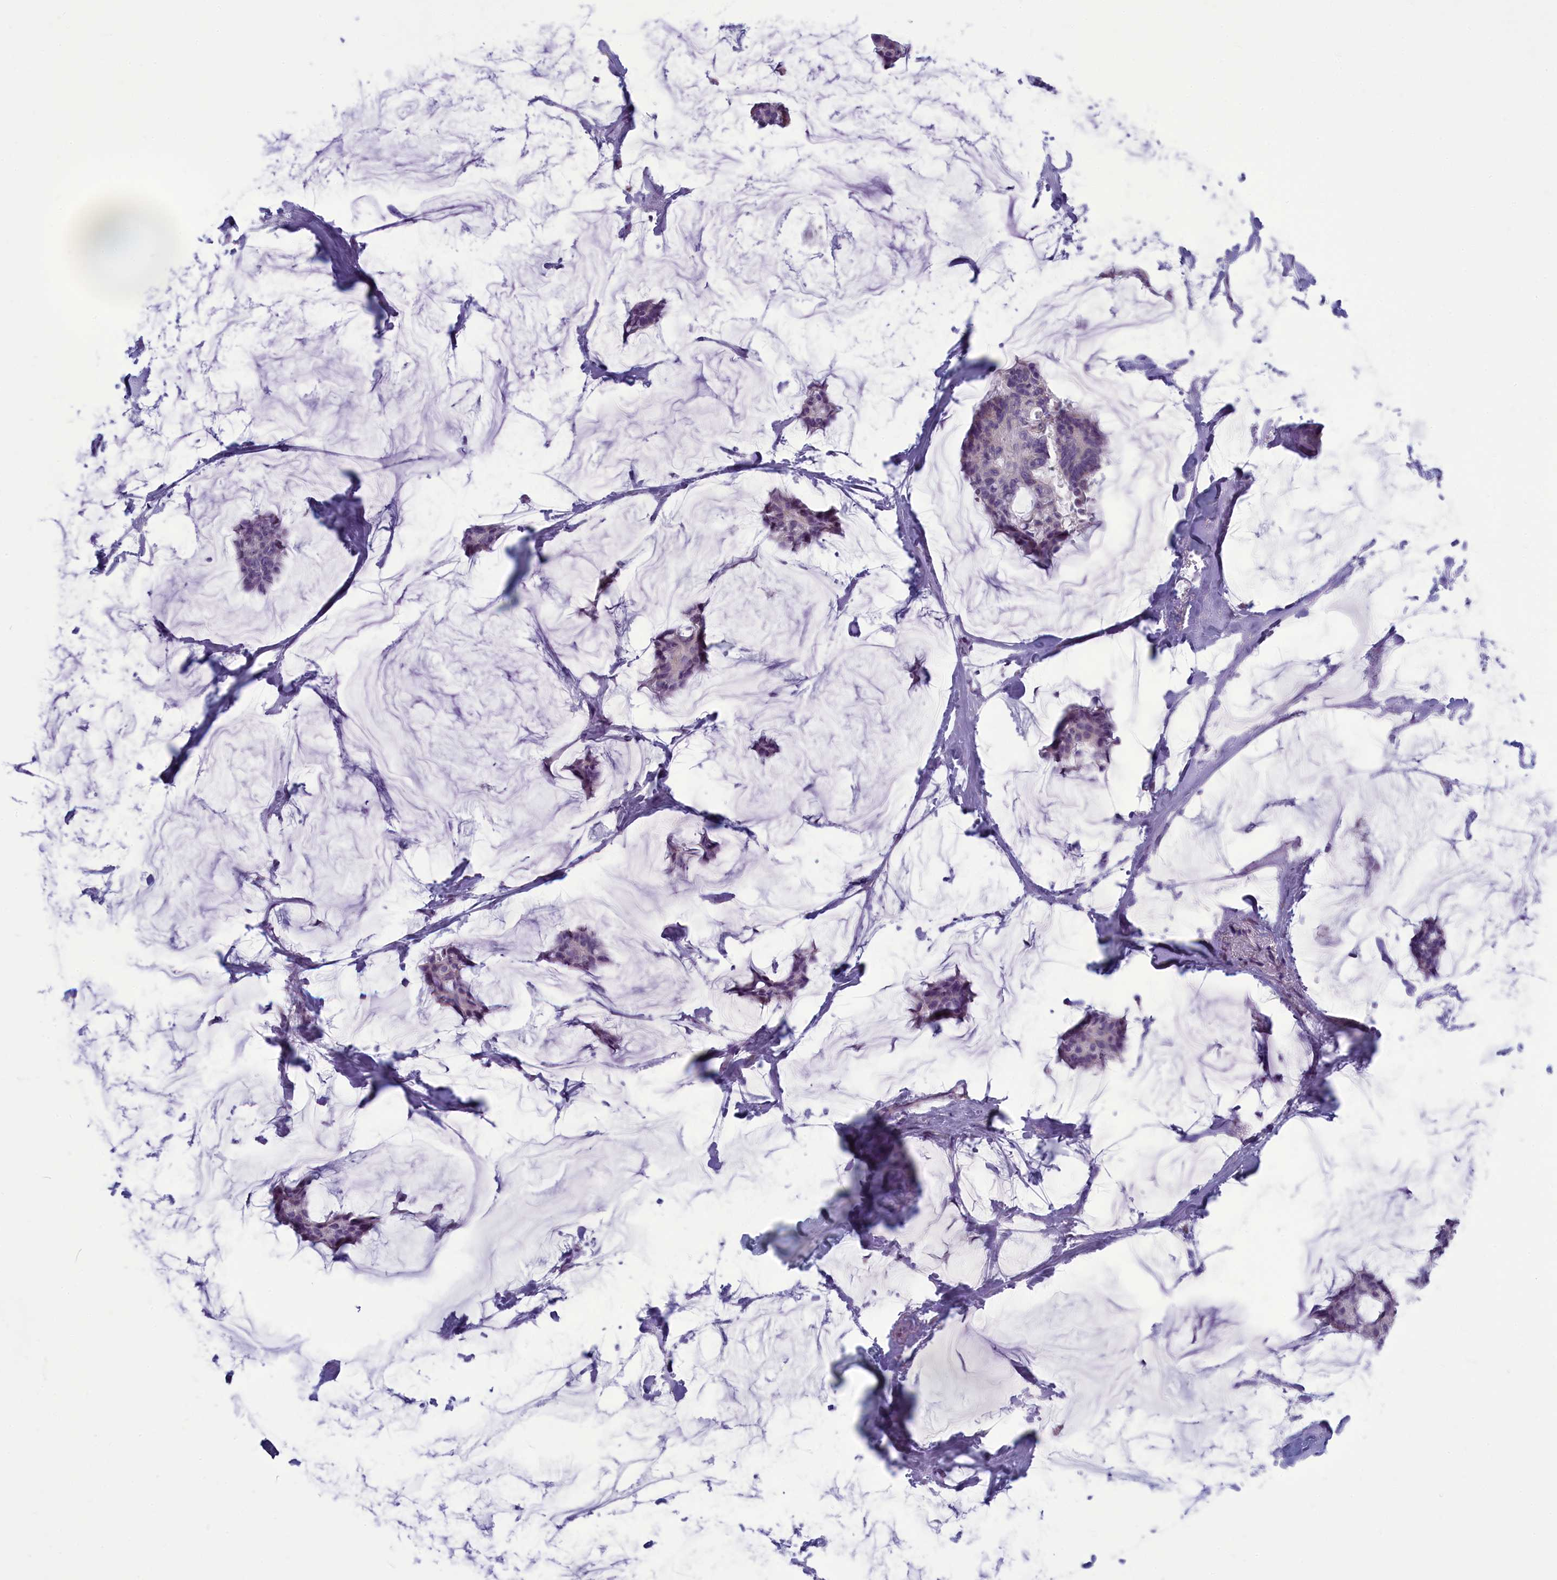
{"staining": {"intensity": "negative", "quantity": "none", "location": "none"}, "tissue": "breast cancer", "cell_type": "Tumor cells", "image_type": "cancer", "snomed": [{"axis": "morphology", "description": "Duct carcinoma"}, {"axis": "topography", "description": "Breast"}], "caption": "Protein analysis of breast cancer (invasive ductal carcinoma) shows no significant positivity in tumor cells. (DAB IHC visualized using brightfield microscopy, high magnification).", "gene": "CENATAC", "patient": {"sex": "female", "age": 93}}